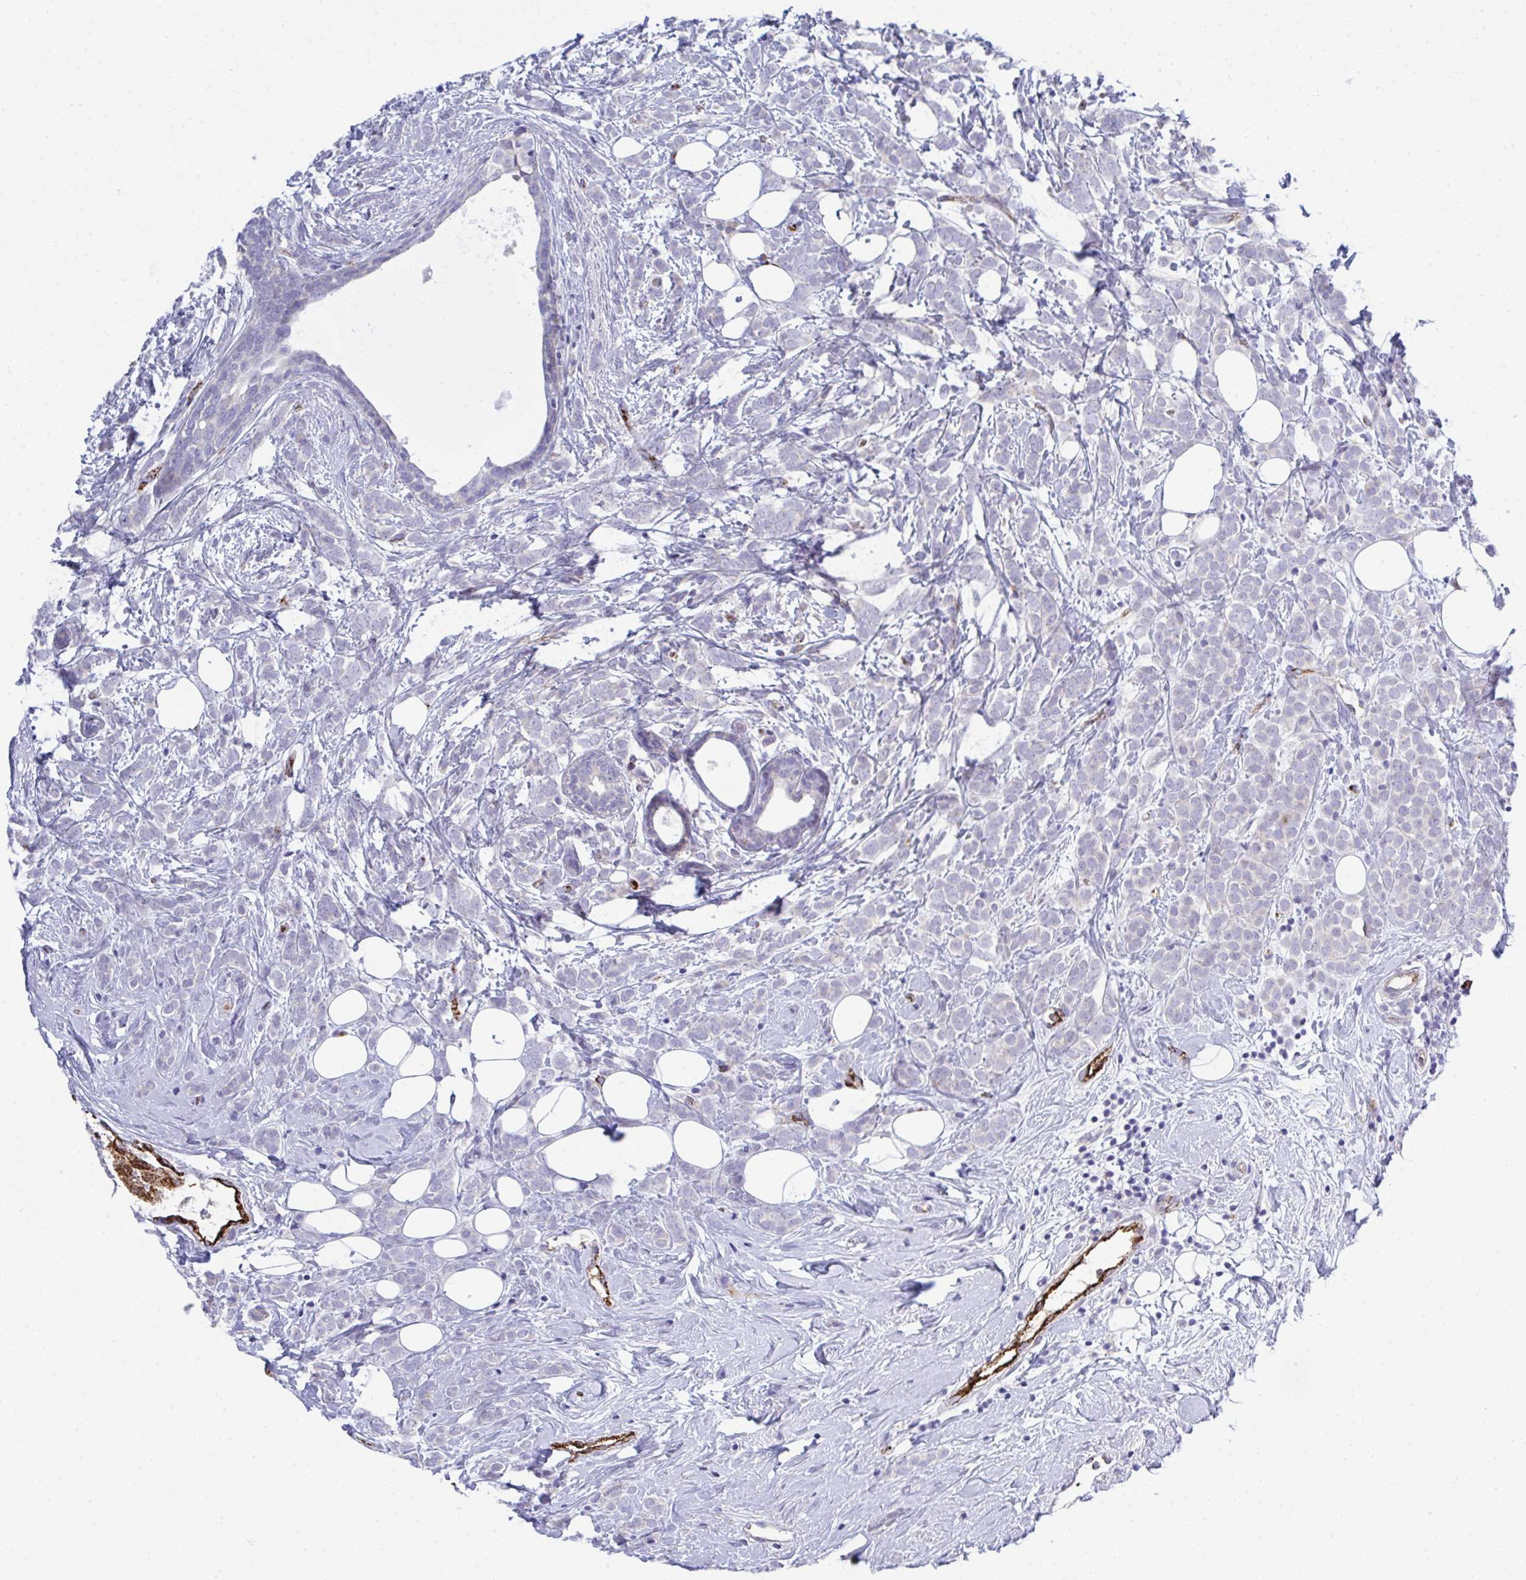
{"staining": {"intensity": "negative", "quantity": "none", "location": "none"}, "tissue": "breast cancer", "cell_type": "Tumor cells", "image_type": "cancer", "snomed": [{"axis": "morphology", "description": "Lobular carcinoma"}, {"axis": "topography", "description": "Breast"}], "caption": "Protein analysis of breast lobular carcinoma demonstrates no significant expression in tumor cells.", "gene": "TOR1AIP2", "patient": {"sex": "female", "age": 49}}